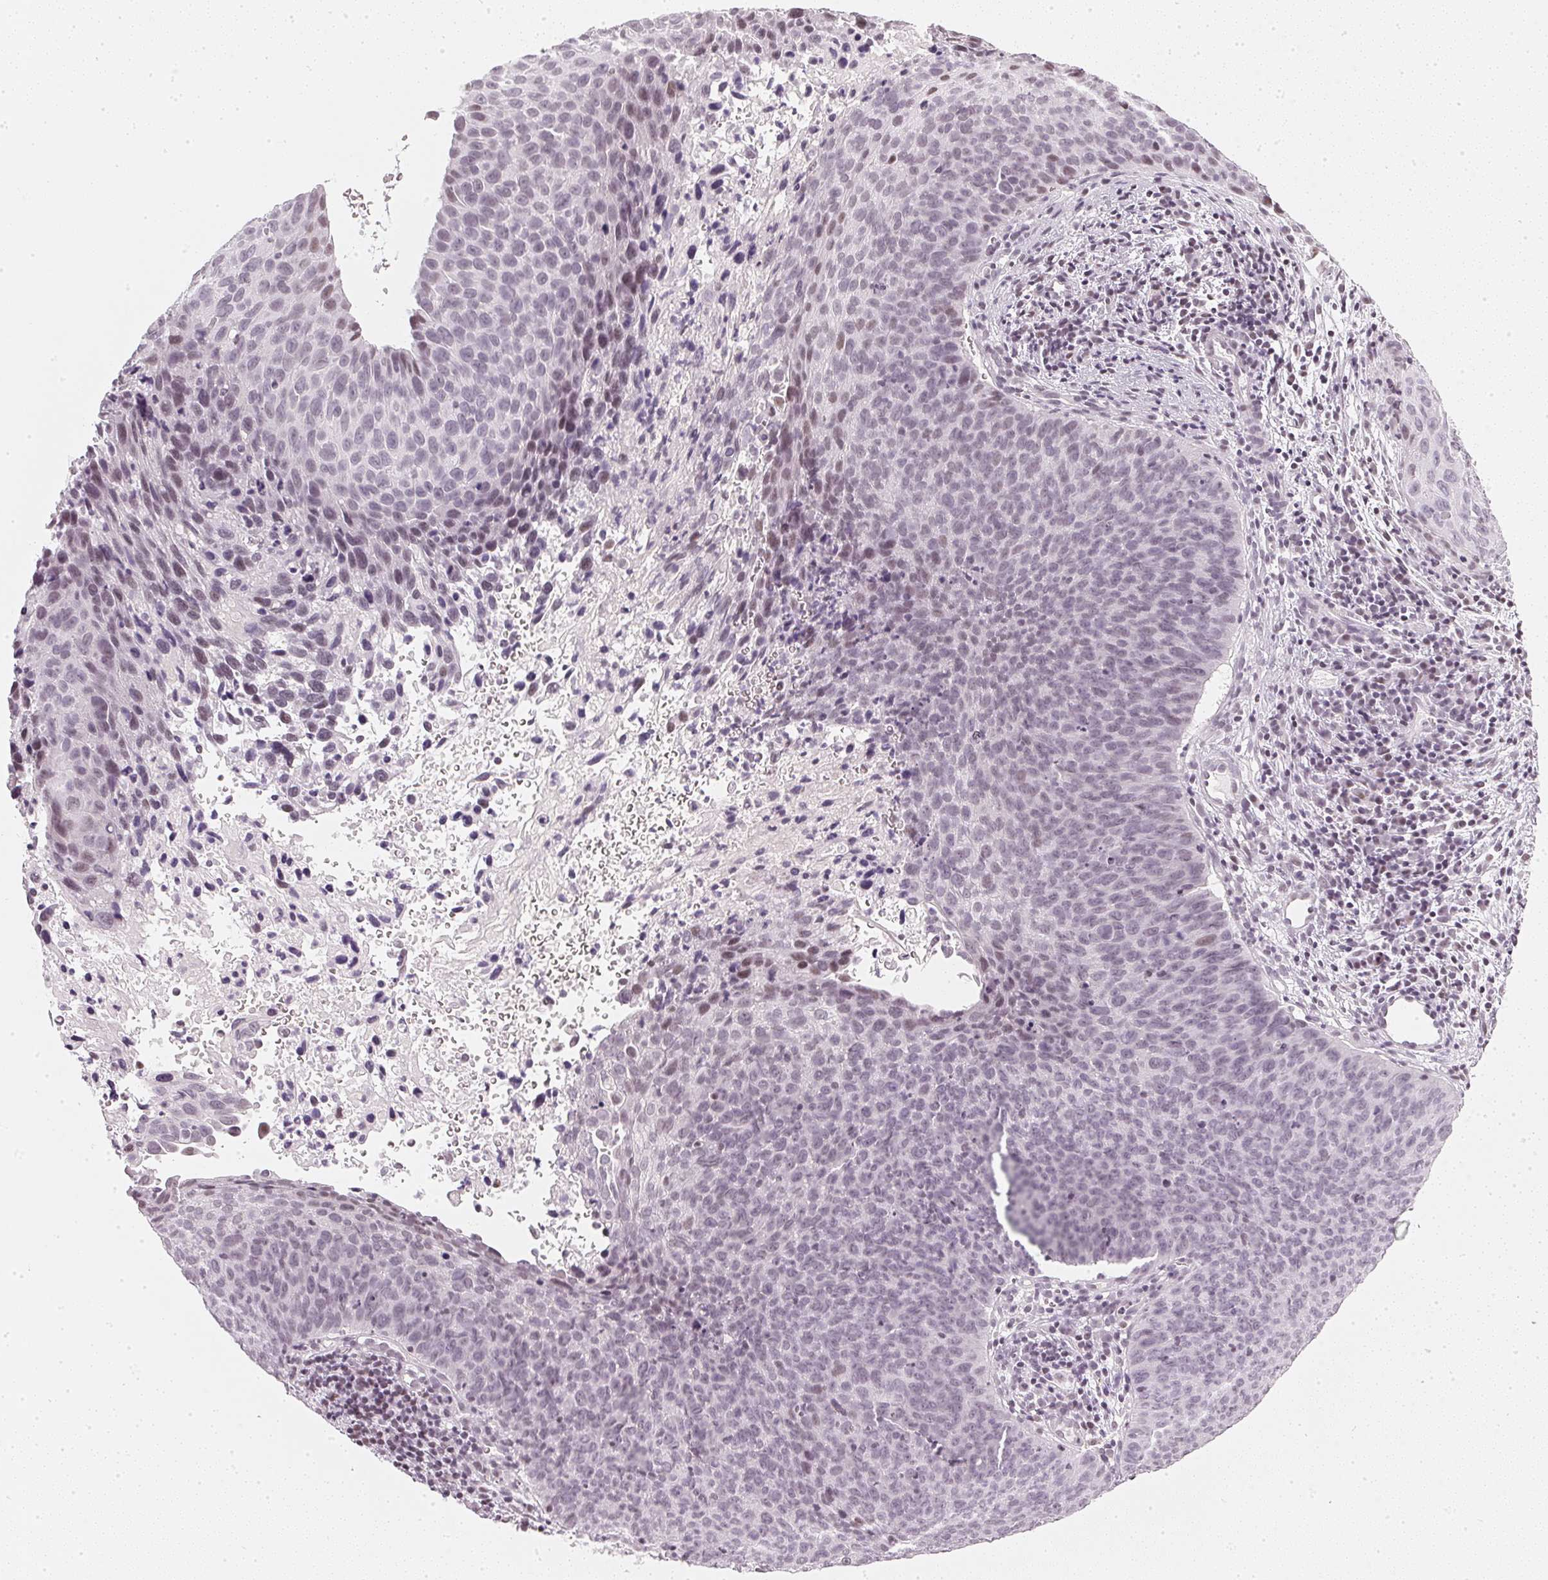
{"staining": {"intensity": "weak", "quantity": "<25%", "location": "nuclear"}, "tissue": "cervical cancer", "cell_type": "Tumor cells", "image_type": "cancer", "snomed": [{"axis": "morphology", "description": "Squamous cell carcinoma, NOS"}, {"axis": "topography", "description": "Cervix"}], "caption": "Immunohistochemistry (IHC) of cervical cancer (squamous cell carcinoma) reveals no expression in tumor cells.", "gene": "DNAJC6", "patient": {"sex": "female", "age": 35}}